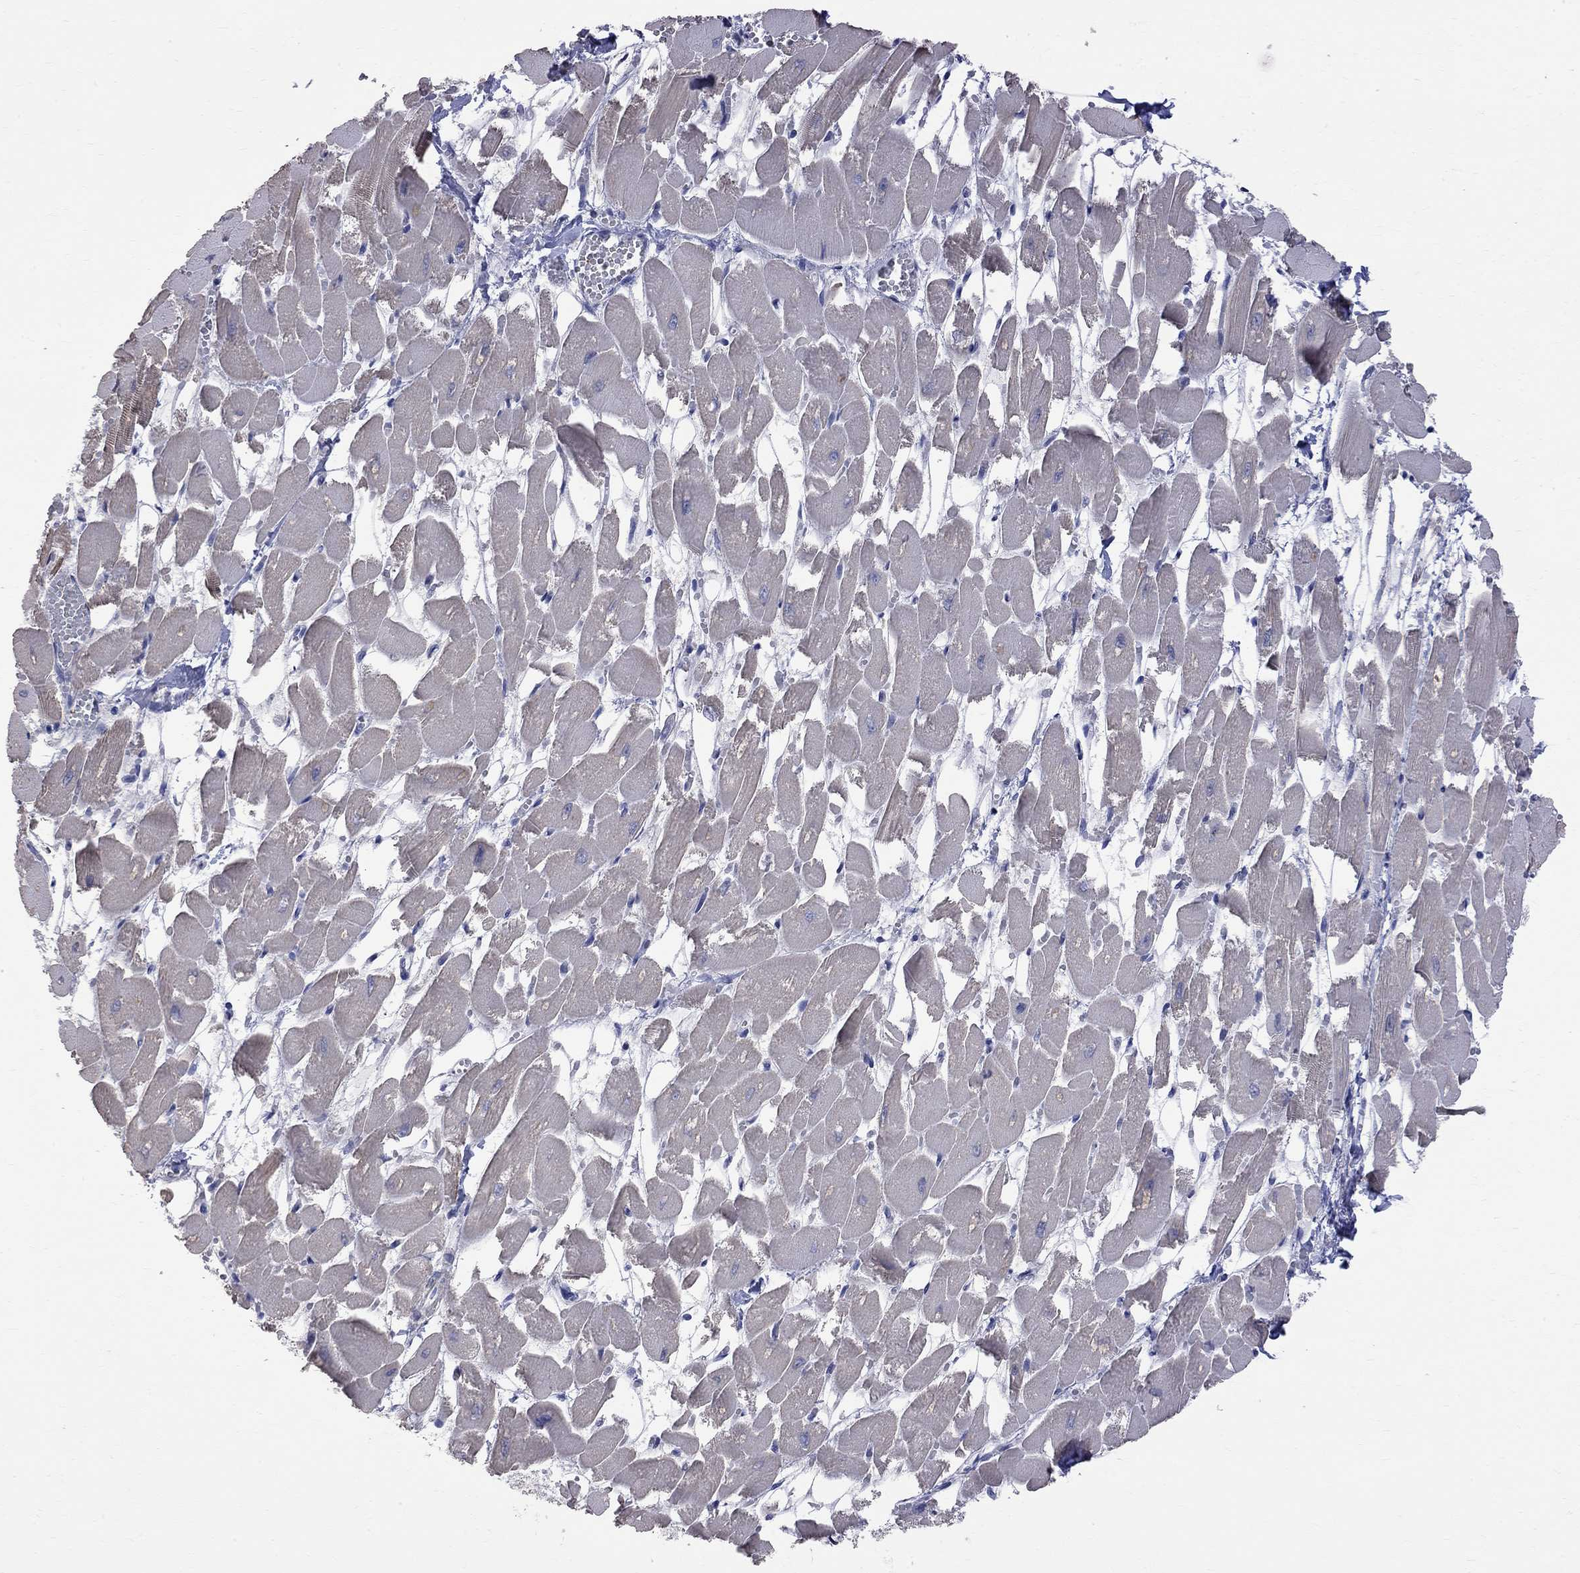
{"staining": {"intensity": "negative", "quantity": "none", "location": "none"}, "tissue": "heart muscle", "cell_type": "Cardiomyocytes", "image_type": "normal", "snomed": [{"axis": "morphology", "description": "Normal tissue, NOS"}, {"axis": "topography", "description": "Heart"}], "caption": "IHC histopathology image of normal heart muscle: heart muscle stained with DAB reveals no significant protein expression in cardiomyocytes. Brightfield microscopy of immunohistochemistry stained with DAB (brown) and hematoxylin (blue), captured at high magnification.", "gene": "CKAP2", "patient": {"sex": "female", "age": 52}}